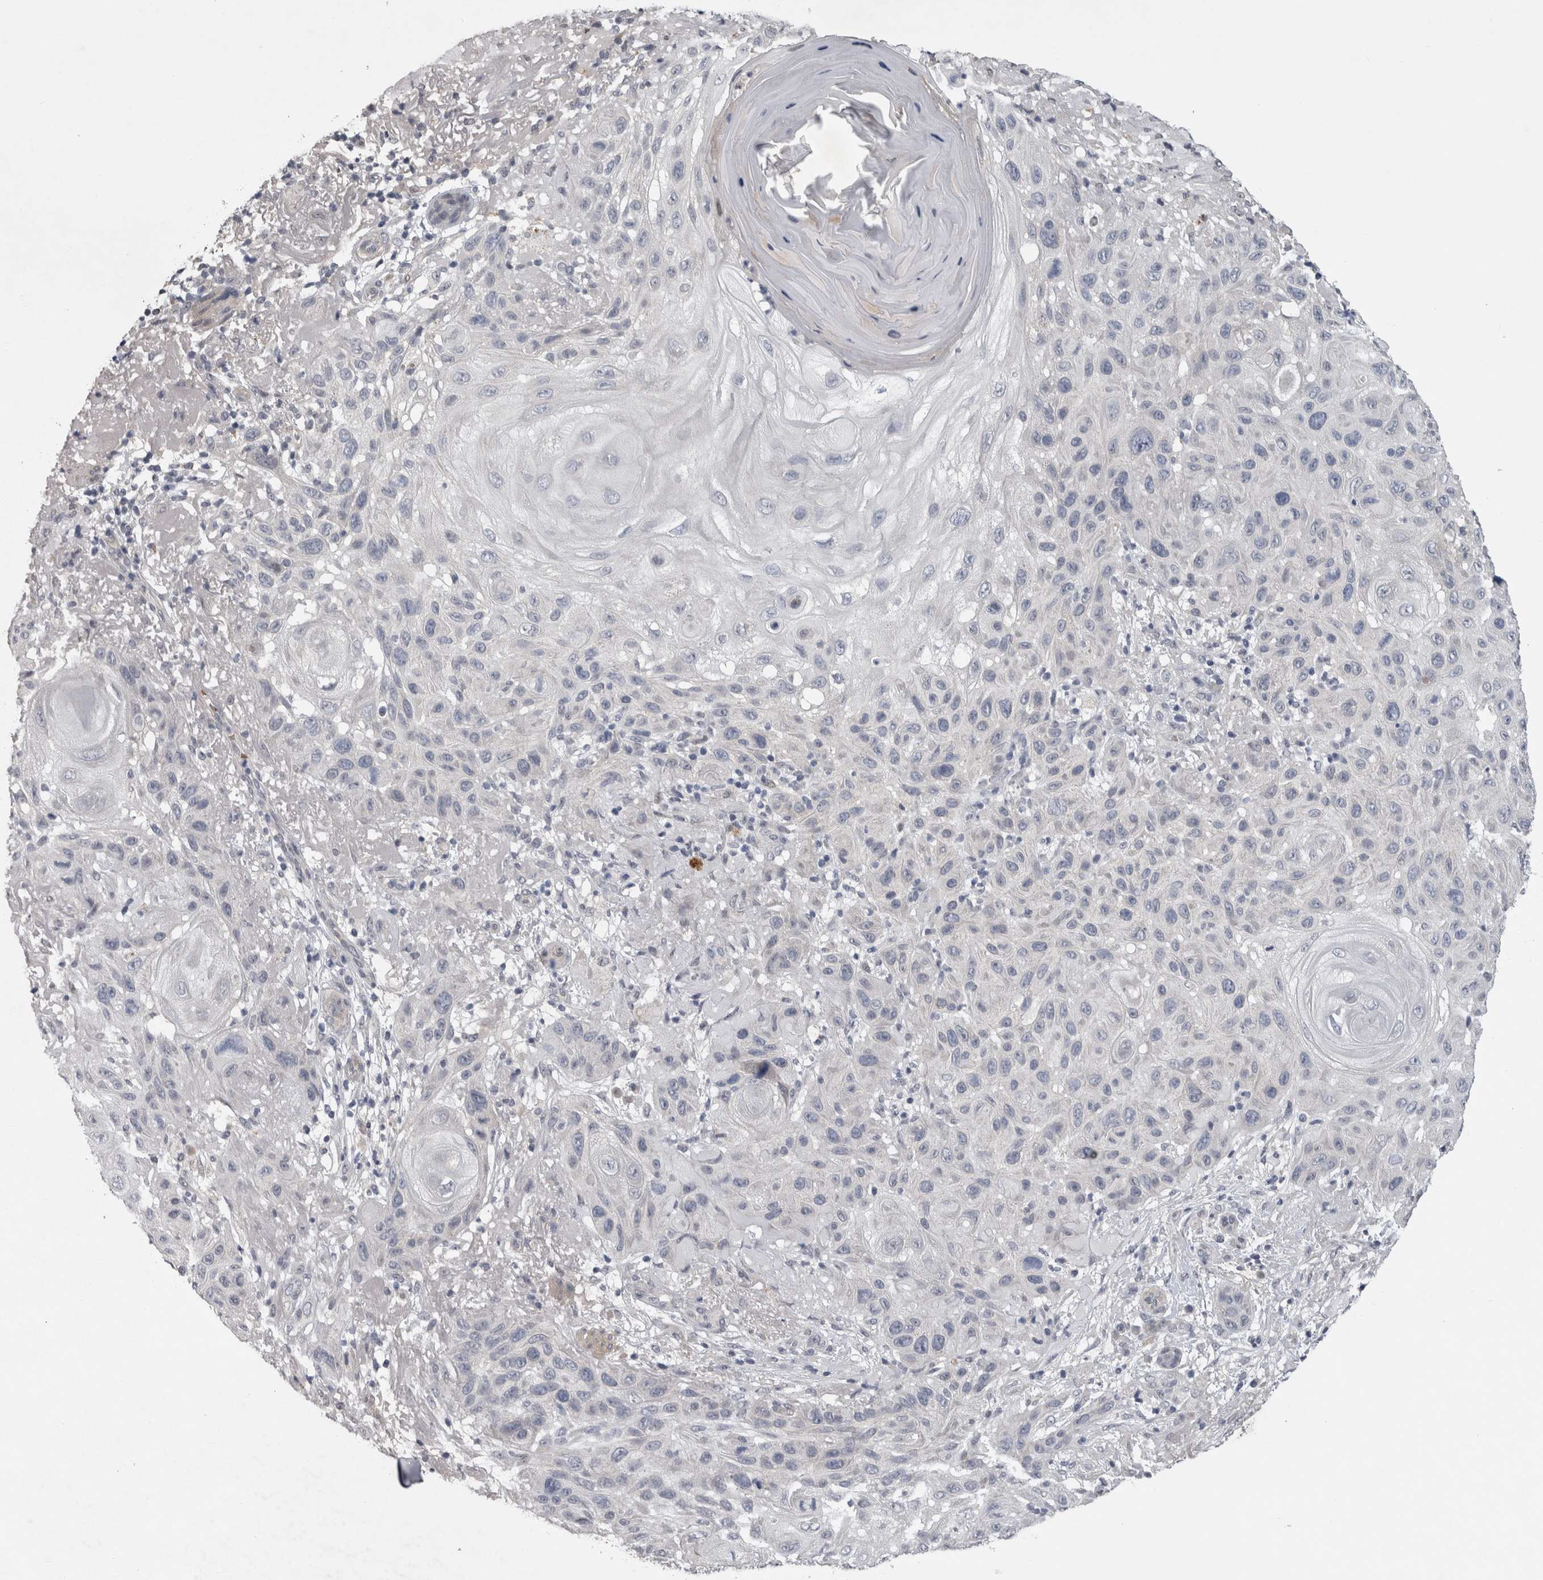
{"staining": {"intensity": "negative", "quantity": "none", "location": "none"}, "tissue": "skin cancer", "cell_type": "Tumor cells", "image_type": "cancer", "snomed": [{"axis": "morphology", "description": "Normal tissue, NOS"}, {"axis": "morphology", "description": "Squamous cell carcinoma, NOS"}, {"axis": "topography", "description": "Skin"}], "caption": "Immunohistochemical staining of human squamous cell carcinoma (skin) demonstrates no significant staining in tumor cells.", "gene": "IFI44", "patient": {"sex": "female", "age": 96}}